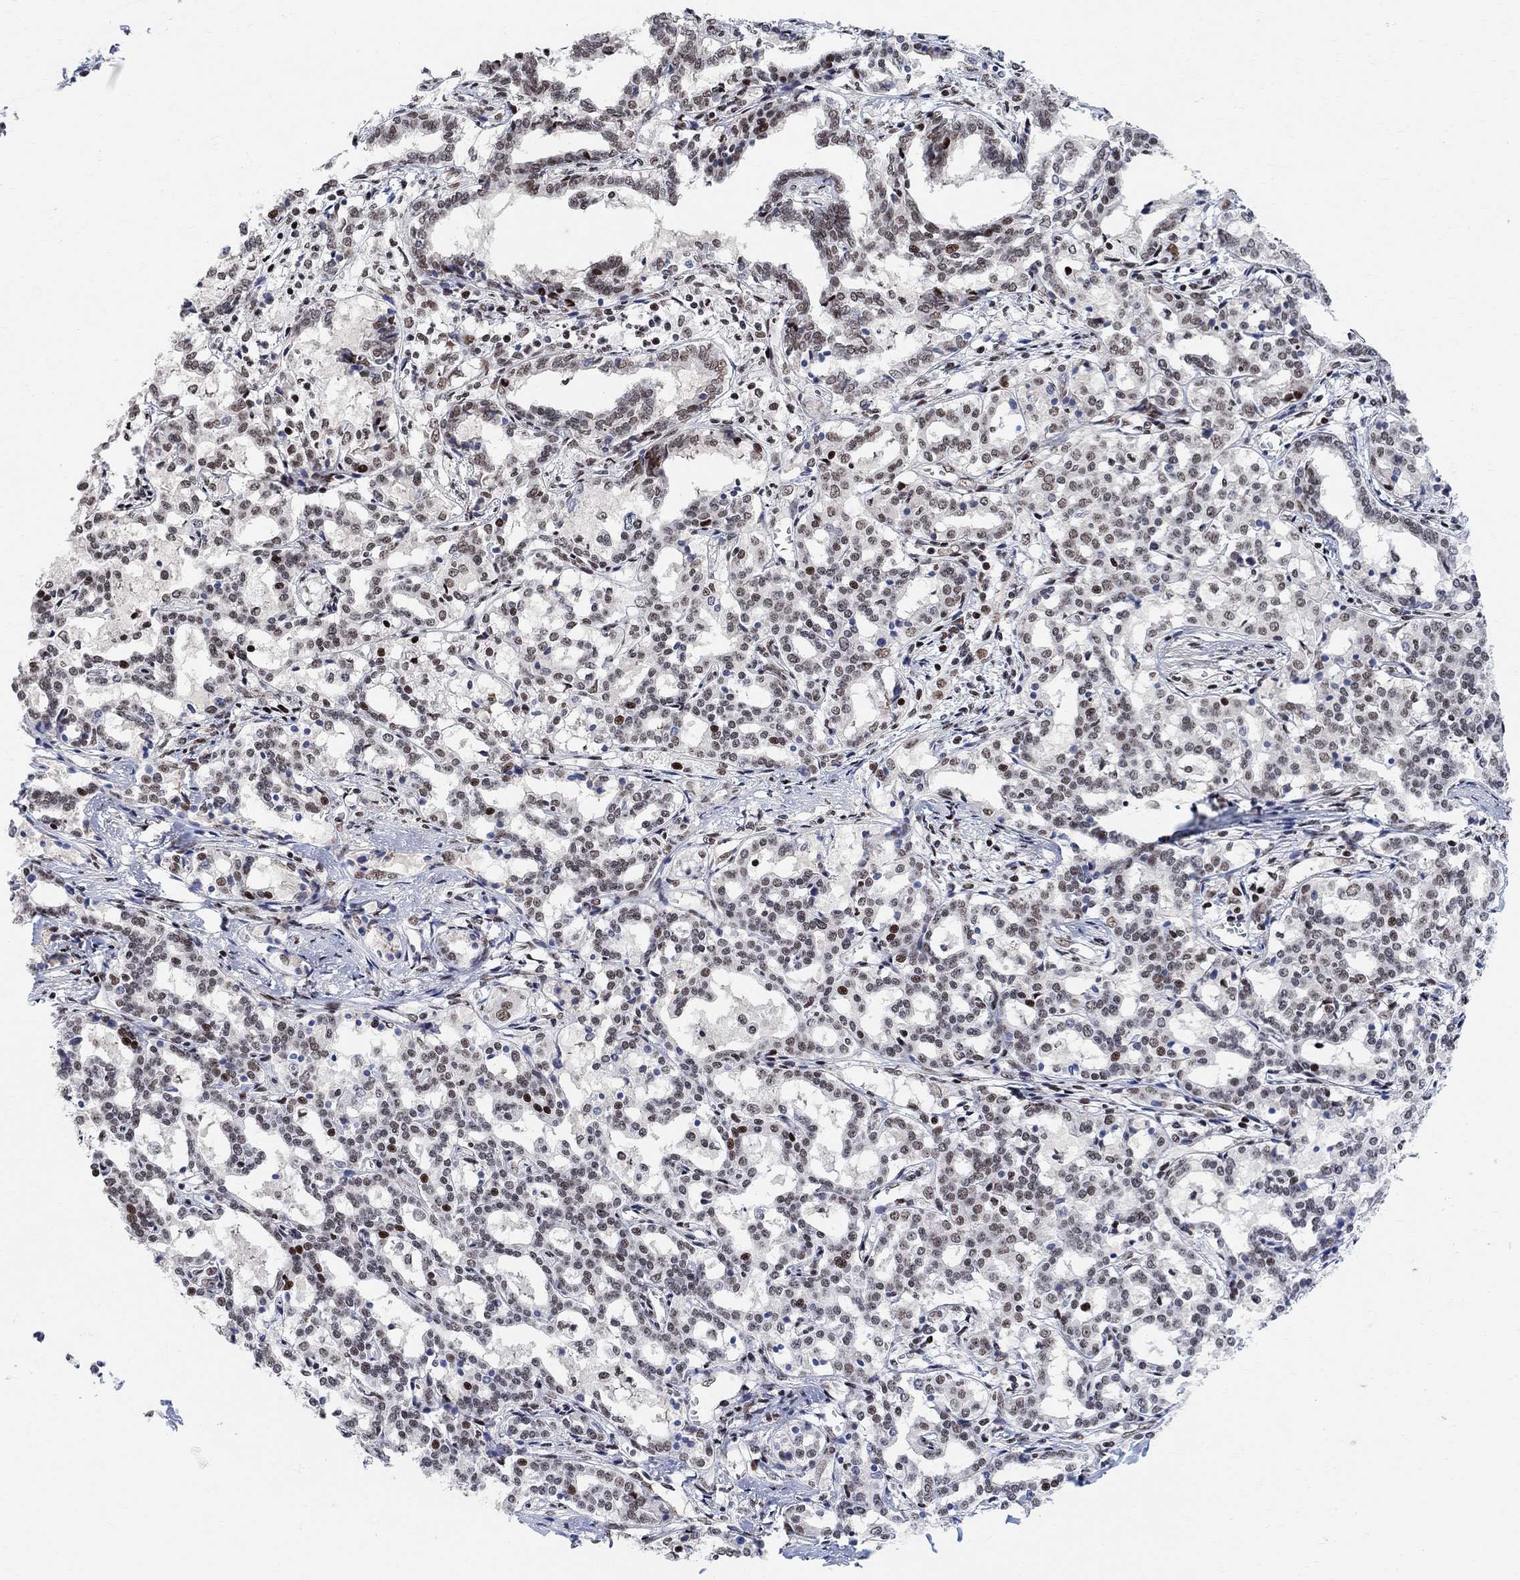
{"staining": {"intensity": "strong", "quantity": "<25%", "location": "nuclear"}, "tissue": "liver cancer", "cell_type": "Tumor cells", "image_type": "cancer", "snomed": [{"axis": "morphology", "description": "Cholangiocarcinoma"}, {"axis": "topography", "description": "Liver"}], "caption": "Liver cholangiocarcinoma stained for a protein exhibits strong nuclear positivity in tumor cells. (DAB = brown stain, brightfield microscopy at high magnification).", "gene": "E4F1", "patient": {"sex": "female", "age": 47}}